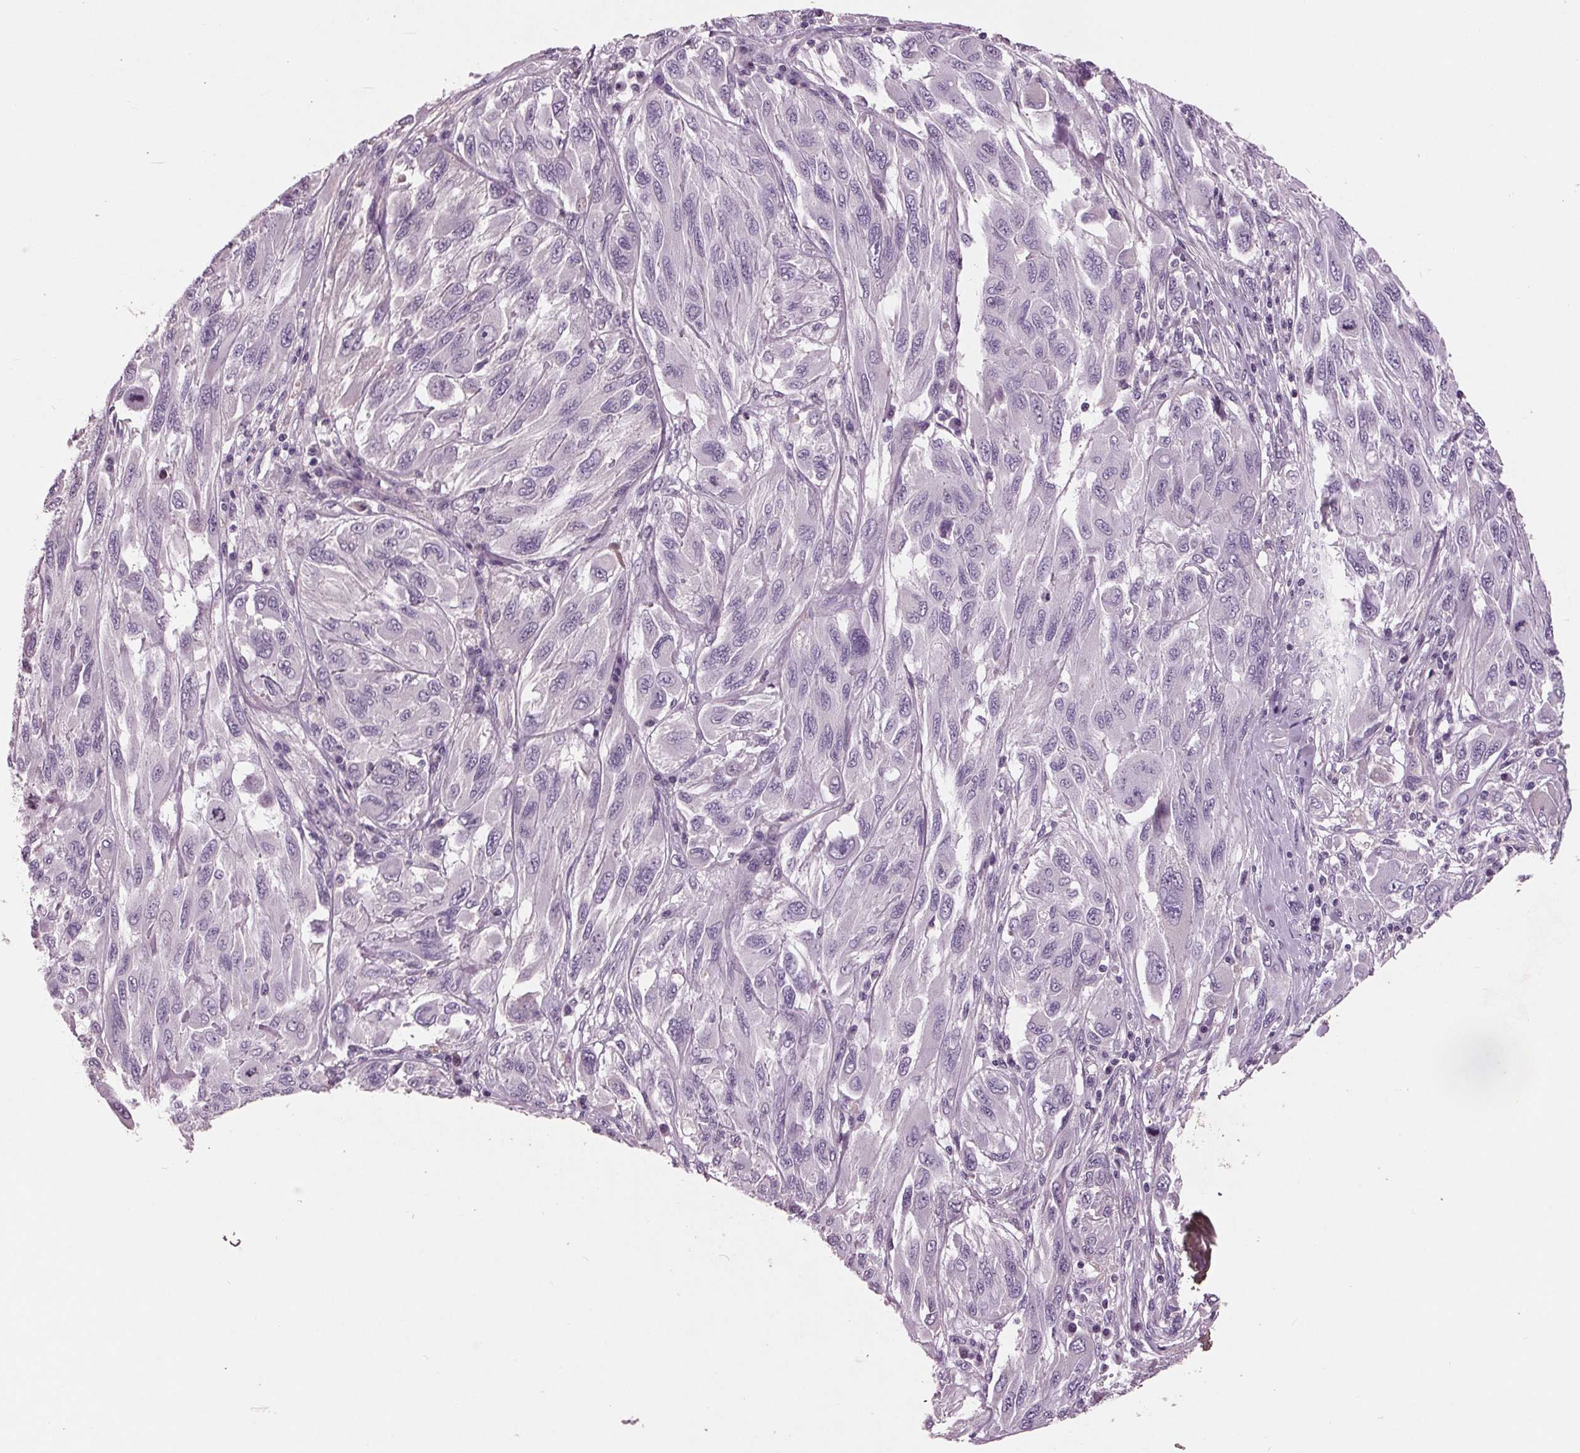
{"staining": {"intensity": "negative", "quantity": "none", "location": "none"}, "tissue": "melanoma", "cell_type": "Tumor cells", "image_type": "cancer", "snomed": [{"axis": "morphology", "description": "Malignant melanoma, NOS"}, {"axis": "topography", "description": "Skin"}], "caption": "Immunohistochemical staining of melanoma demonstrates no significant expression in tumor cells.", "gene": "C6", "patient": {"sex": "female", "age": 91}}